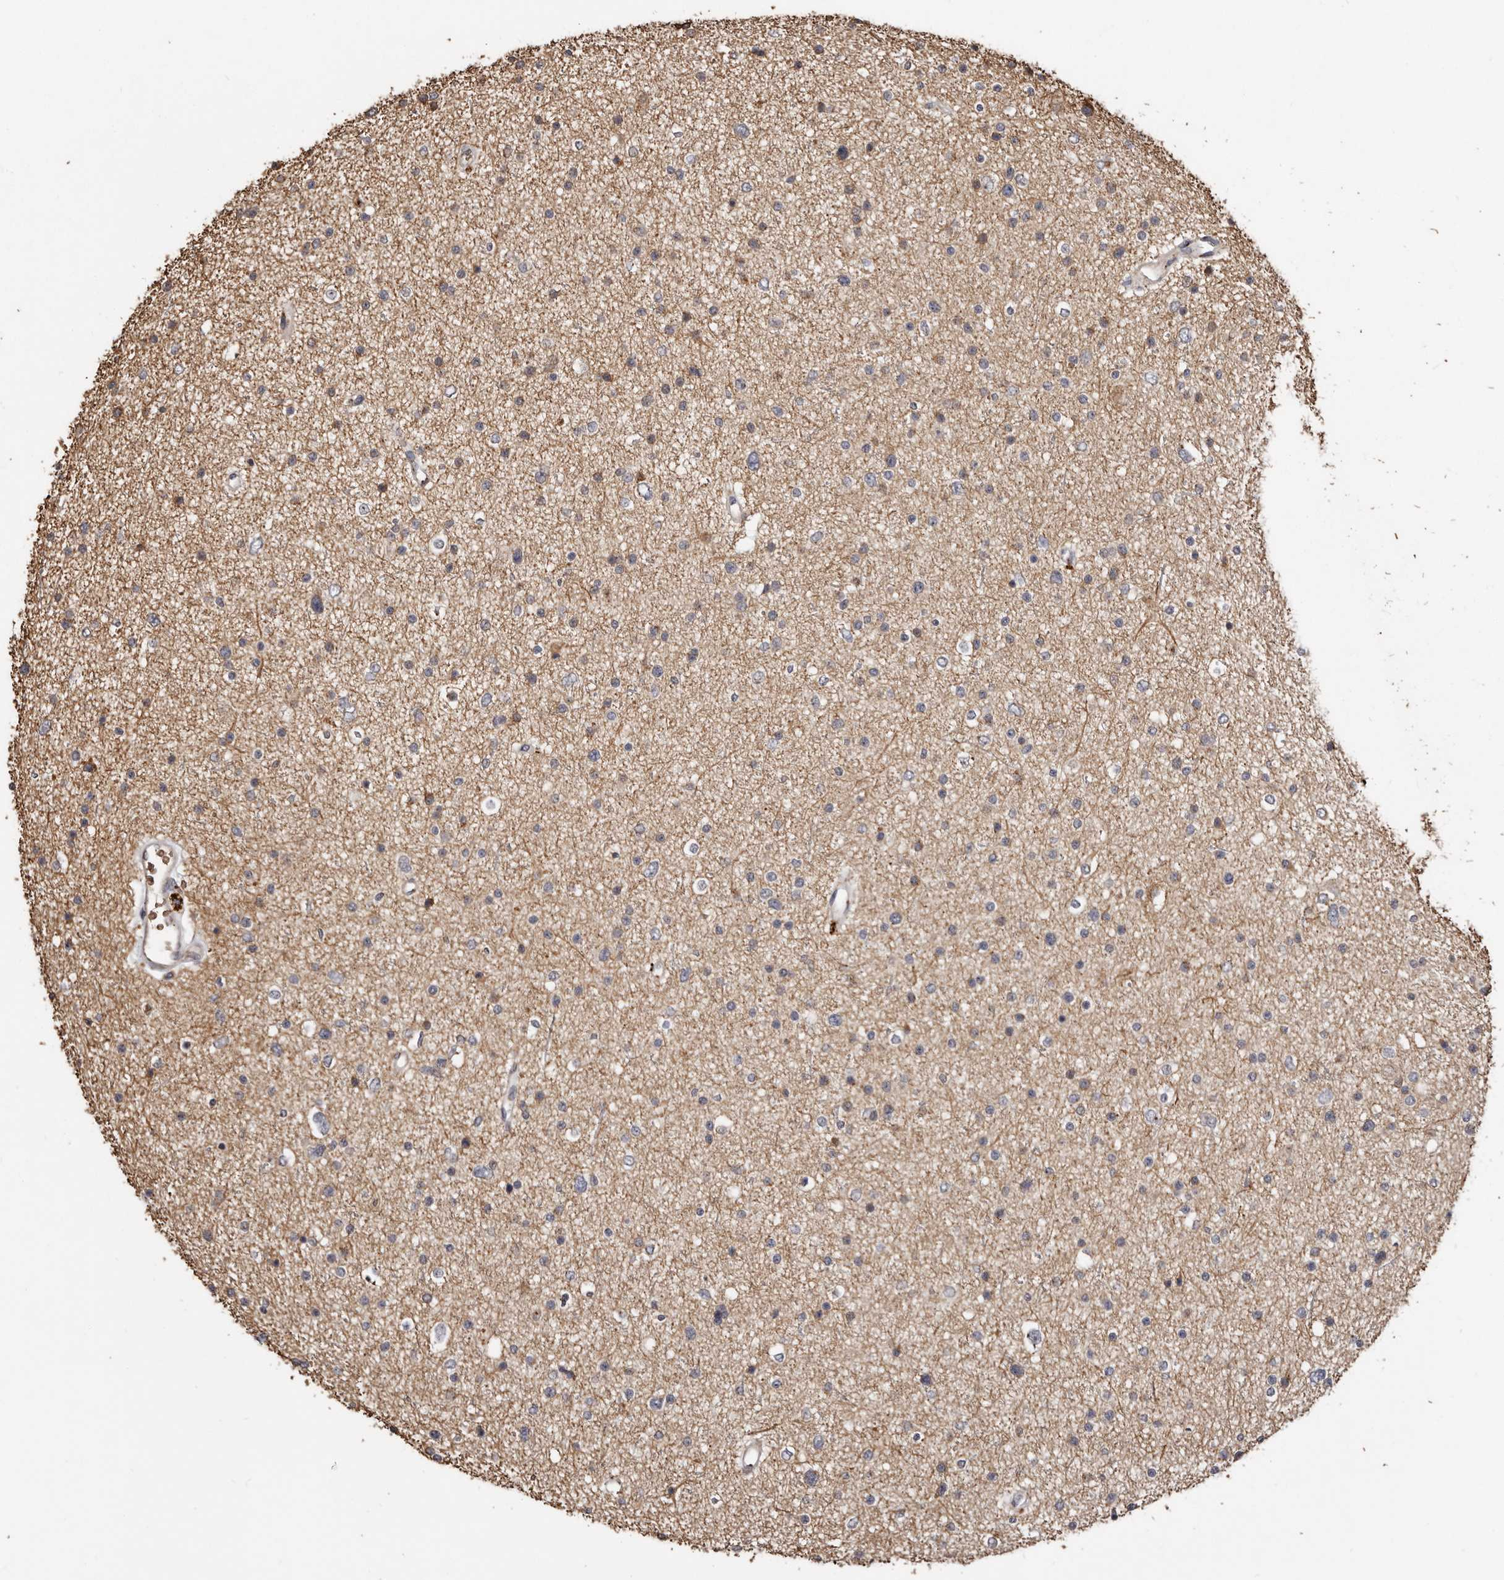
{"staining": {"intensity": "weak", "quantity": "<25%", "location": "cytoplasmic/membranous"}, "tissue": "glioma", "cell_type": "Tumor cells", "image_type": "cancer", "snomed": [{"axis": "morphology", "description": "Glioma, malignant, Low grade"}, {"axis": "topography", "description": "Brain"}], "caption": "DAB immunohistochemical staining of human glioma shows no significant staining in tumor cells.", "gene": "ENTREP1", "patient": {"sex": "female", "age": 37}}